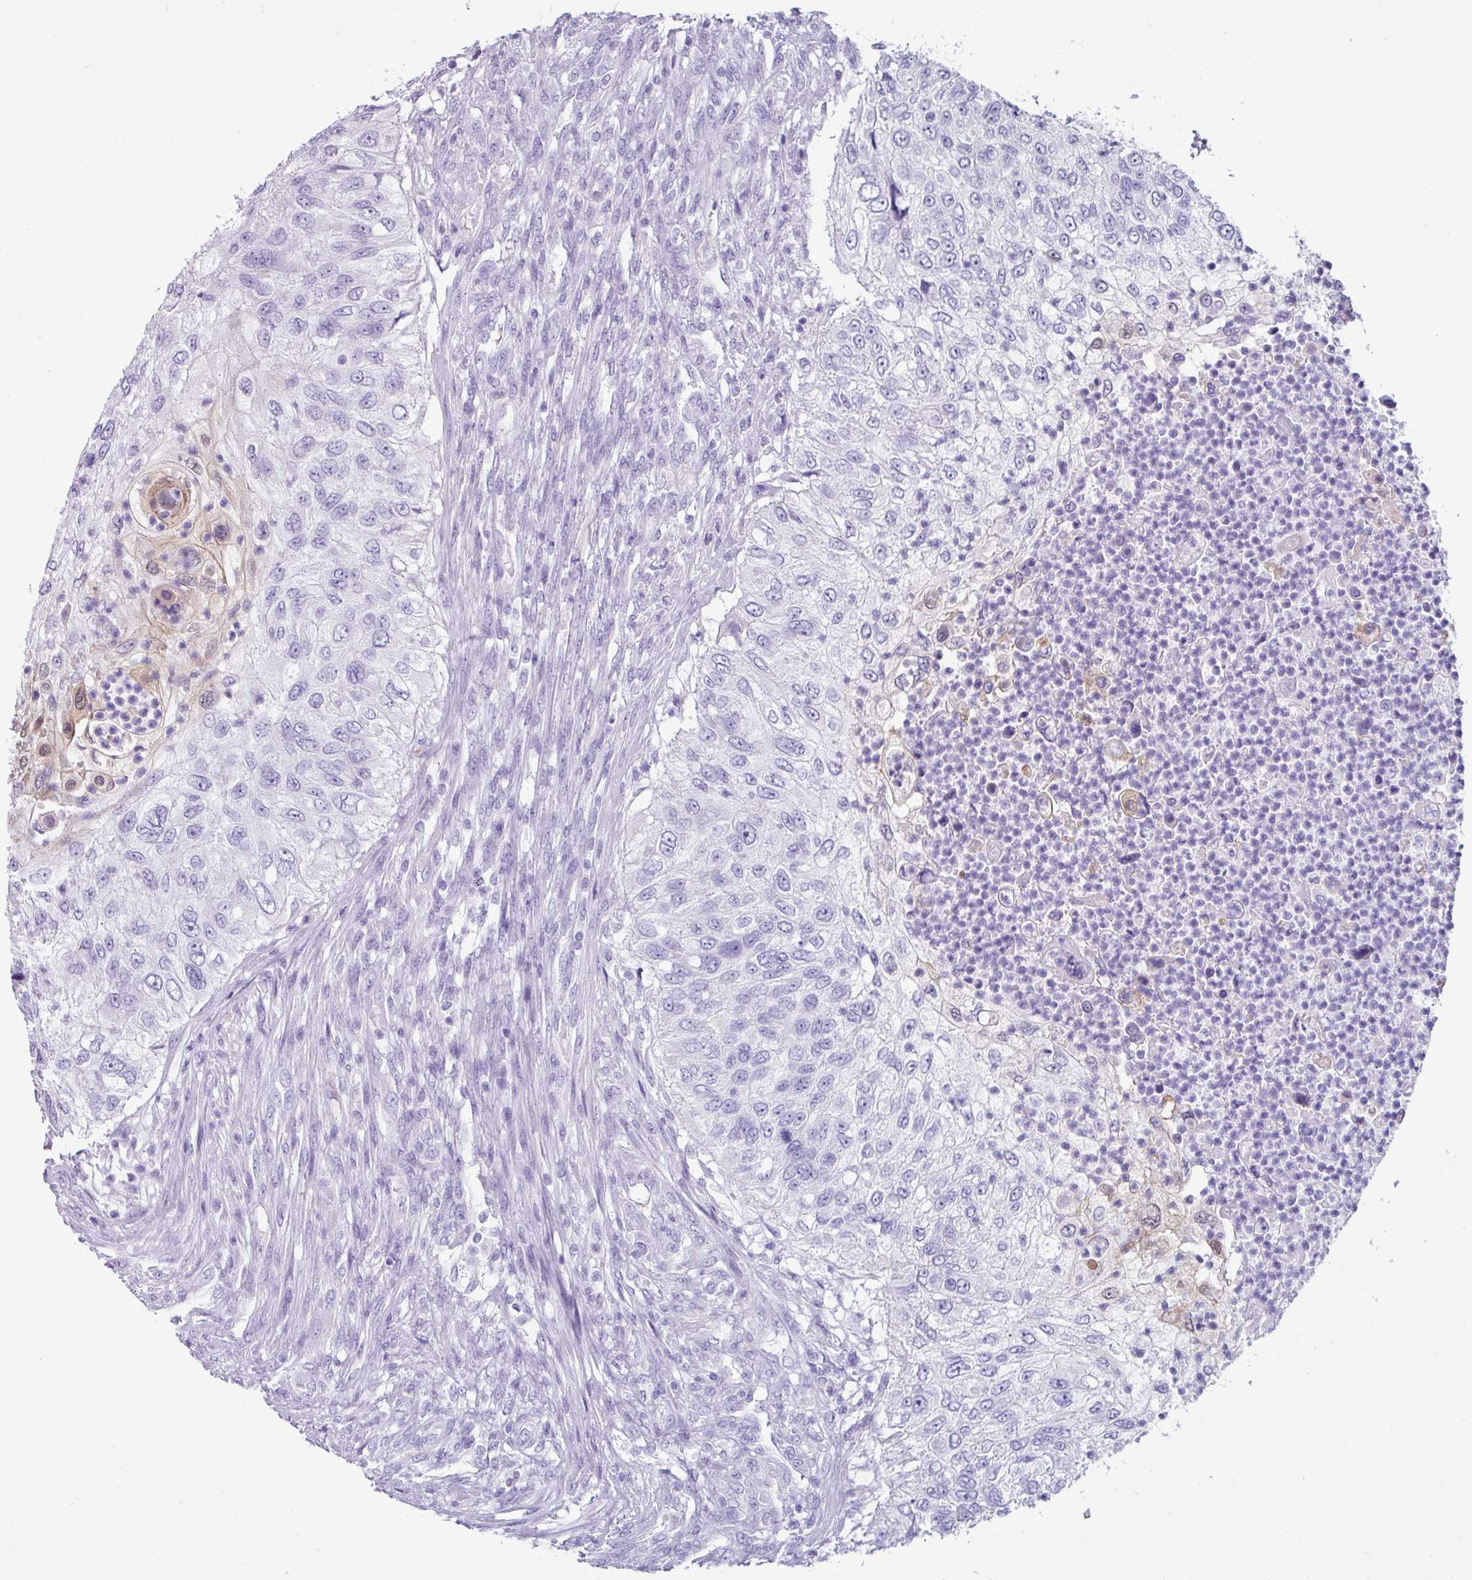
{"staining": {"intensity": "negative", "quantity": "none", "location": "none"}, "tissue": "urothelial cancer", "cell_type": "Tumor cells", "image_type": "cancer", "snomed": [{"axis": "morphology", "description": "Urothelial carcinoma, High grade"}, {"axis": "topography", "description": "Urinary bladder"}], "caption": "DAB immunohistochemical staining of human urothelial carcinoma (high-grade) displays no significant staining in tumor cells.", "gene": "NCCRP1", "patient": {"sex": "female", "age": 60}}